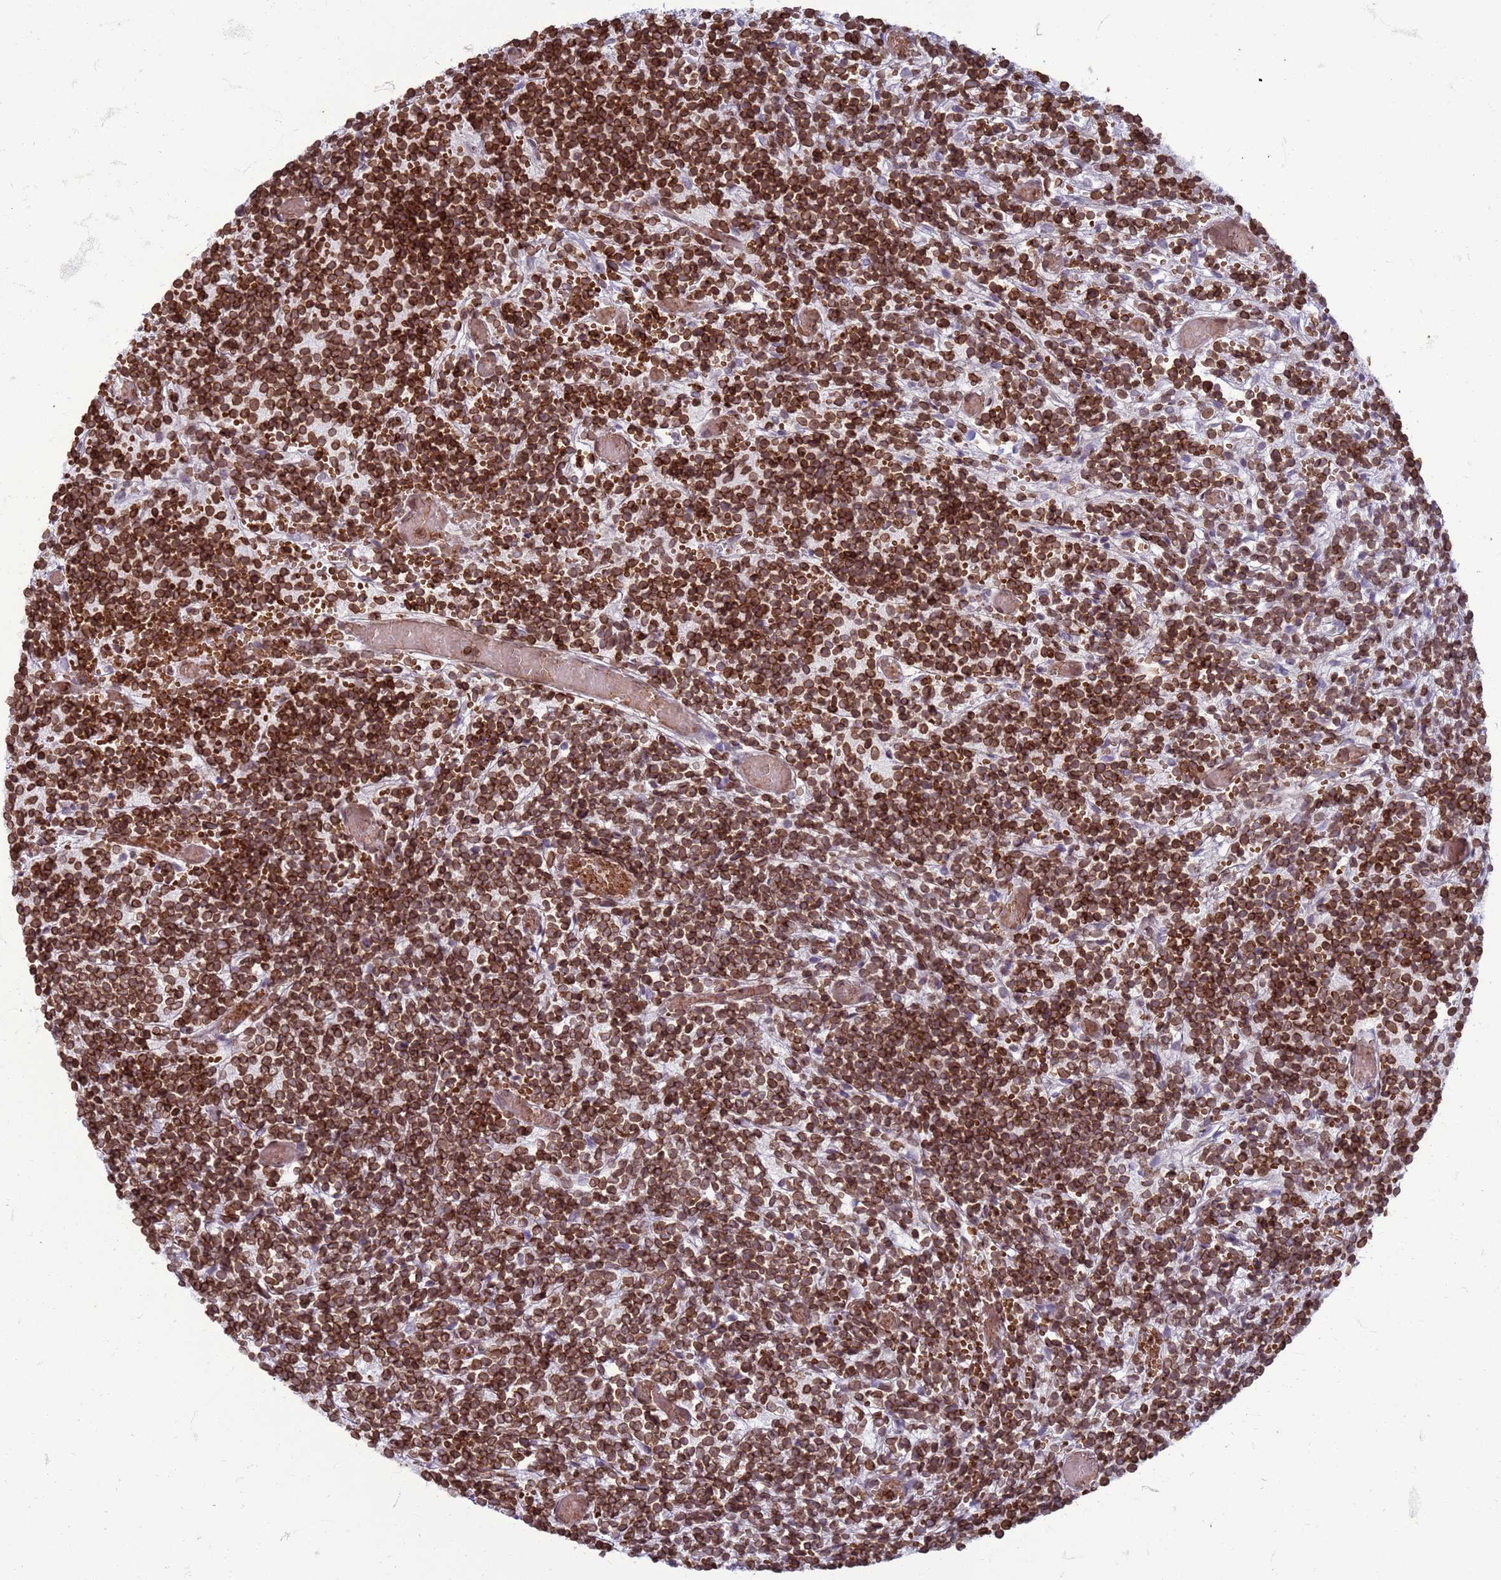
{"staining": {"intensity": "strong", "quantity": ">75%", "location": "cytoplasmic/membranous,nuclear"}, "tissue": "glioma", "cell_type": "Tumor cells", "image_type": "cancer", "snomed": [{"axis": "morphology", "description": "Glioma, malignant, Low grade"}, {"axis": "topography", "description": "Brain"}], "caption": "Protein expression analysis of malignant glioma (low-grade) reveals strong cytoplasmic/membranous and nuclear positivity in approximately >75% of tumor cells. The protein of interest is shown in brown color, while the nuclei are stained blue.", "gene": "METTL25B", "patient": {"sex": "female", "age": 1}}